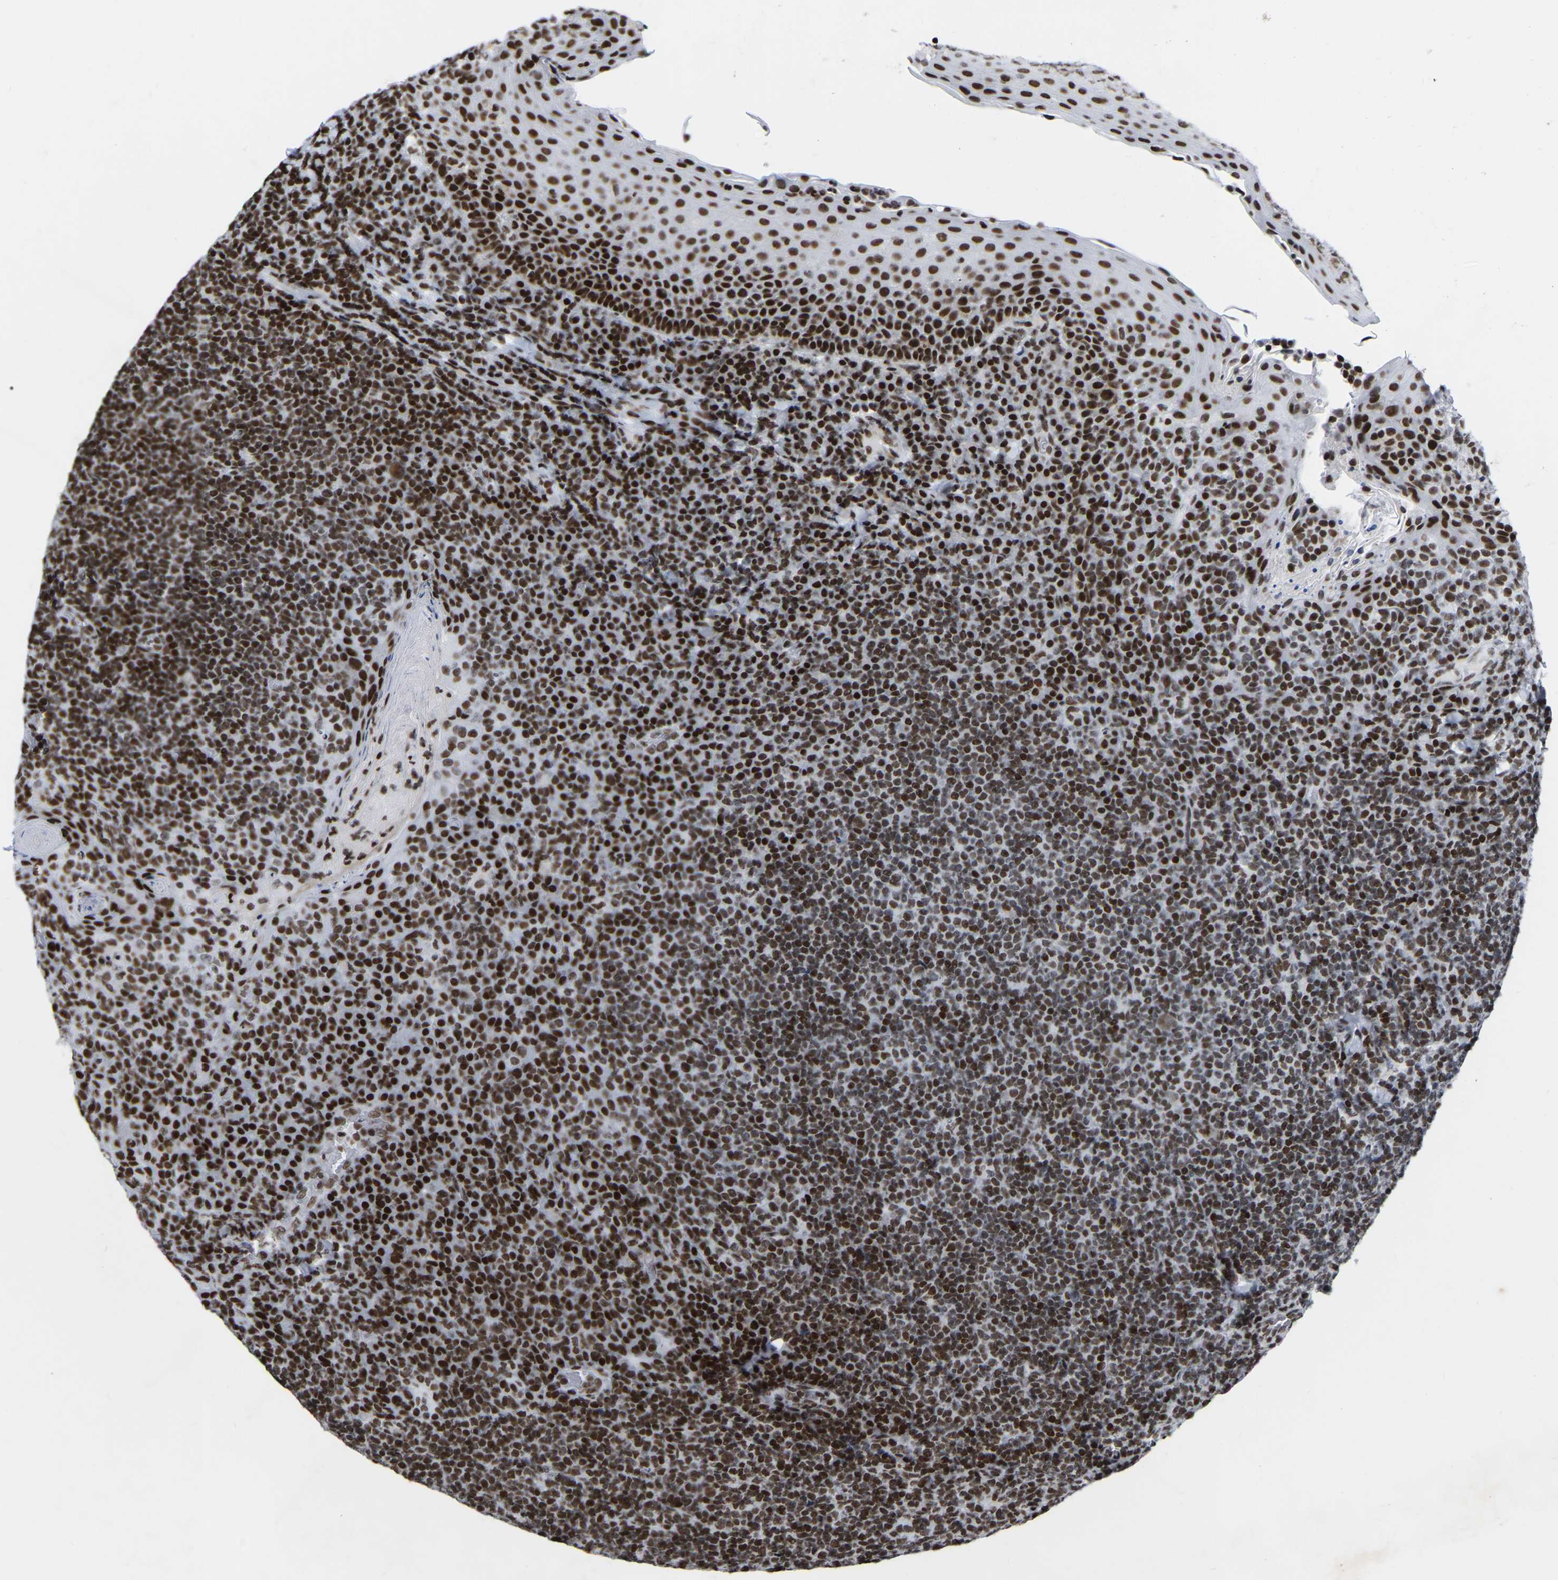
{"staining": {"intensity": "moderate", "quantity": ">75%", "location": "nuclear"}, "tissue": "tonsil", "cell_type": "Germinal center cells", "image_type": "normal", "snomed": [{"axis": "morphology", "description": "Normal tissue, NOS"}, {"axis": "topography", "description": "Tonsil"}], "caption": "Germinal center cells demonstrate moderate nuclear staining in about >75% of cells in normal tonsil.", "gene": "PRCC", "patient": {"sex": "male", "age": 17}}